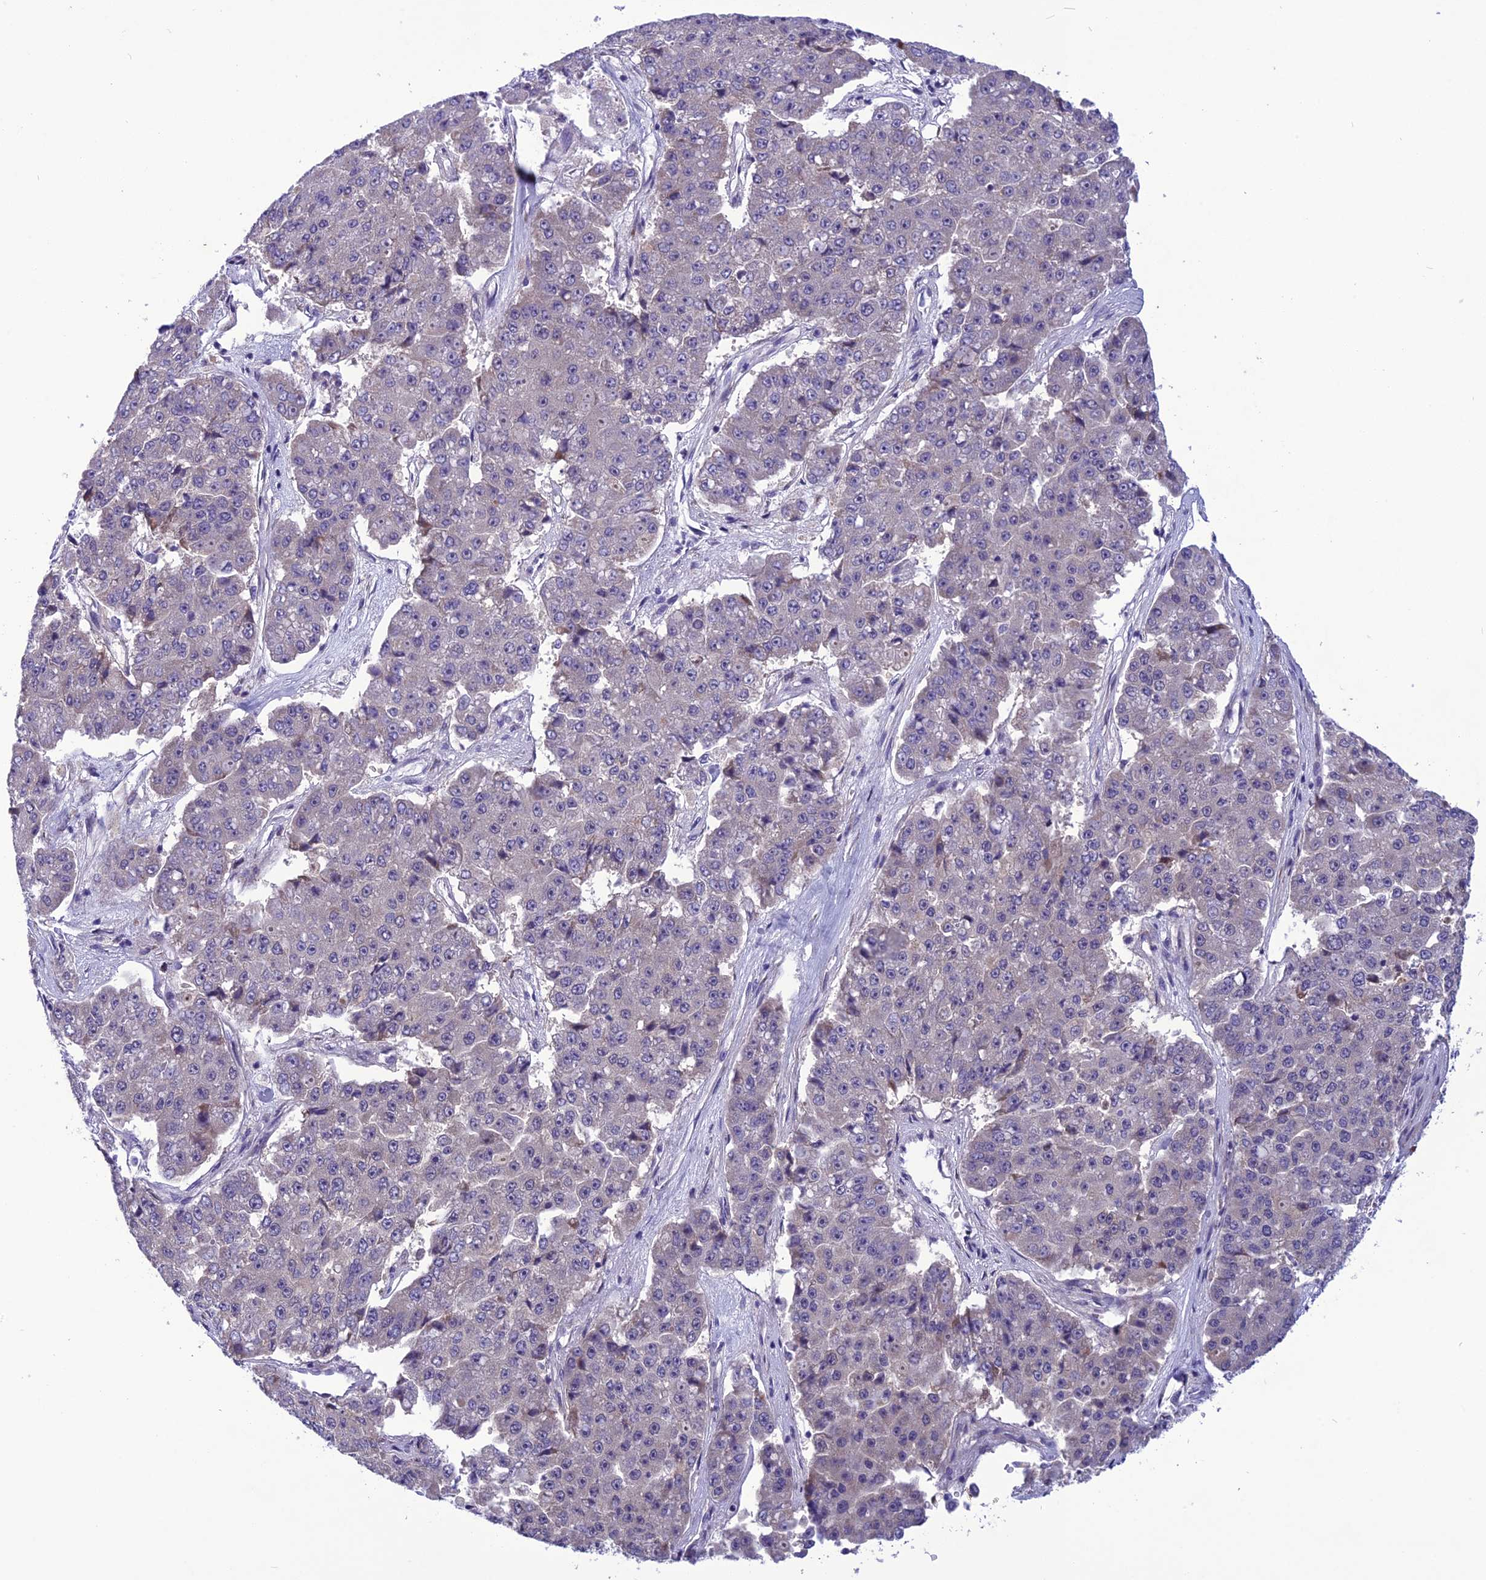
{"staining": {"intensity": "negative", "quantity": "none", "location": "none"}, "tissue": "pancreatic cancer", "cell_type": "Tumor cells", "image_type": "cancer", "snomed": [{"axis": "morphology", "description": "Adenocarcinoma, NOS"}, {"axis": "topography", "description": "Pancreas"}], "caption": "Protein analysis of adenocarcinoma (pancreatic) exhibits no significant staining in tumor cells.", "gene": "PSMF1", "patient": {"sex": "male", "age": 50}}